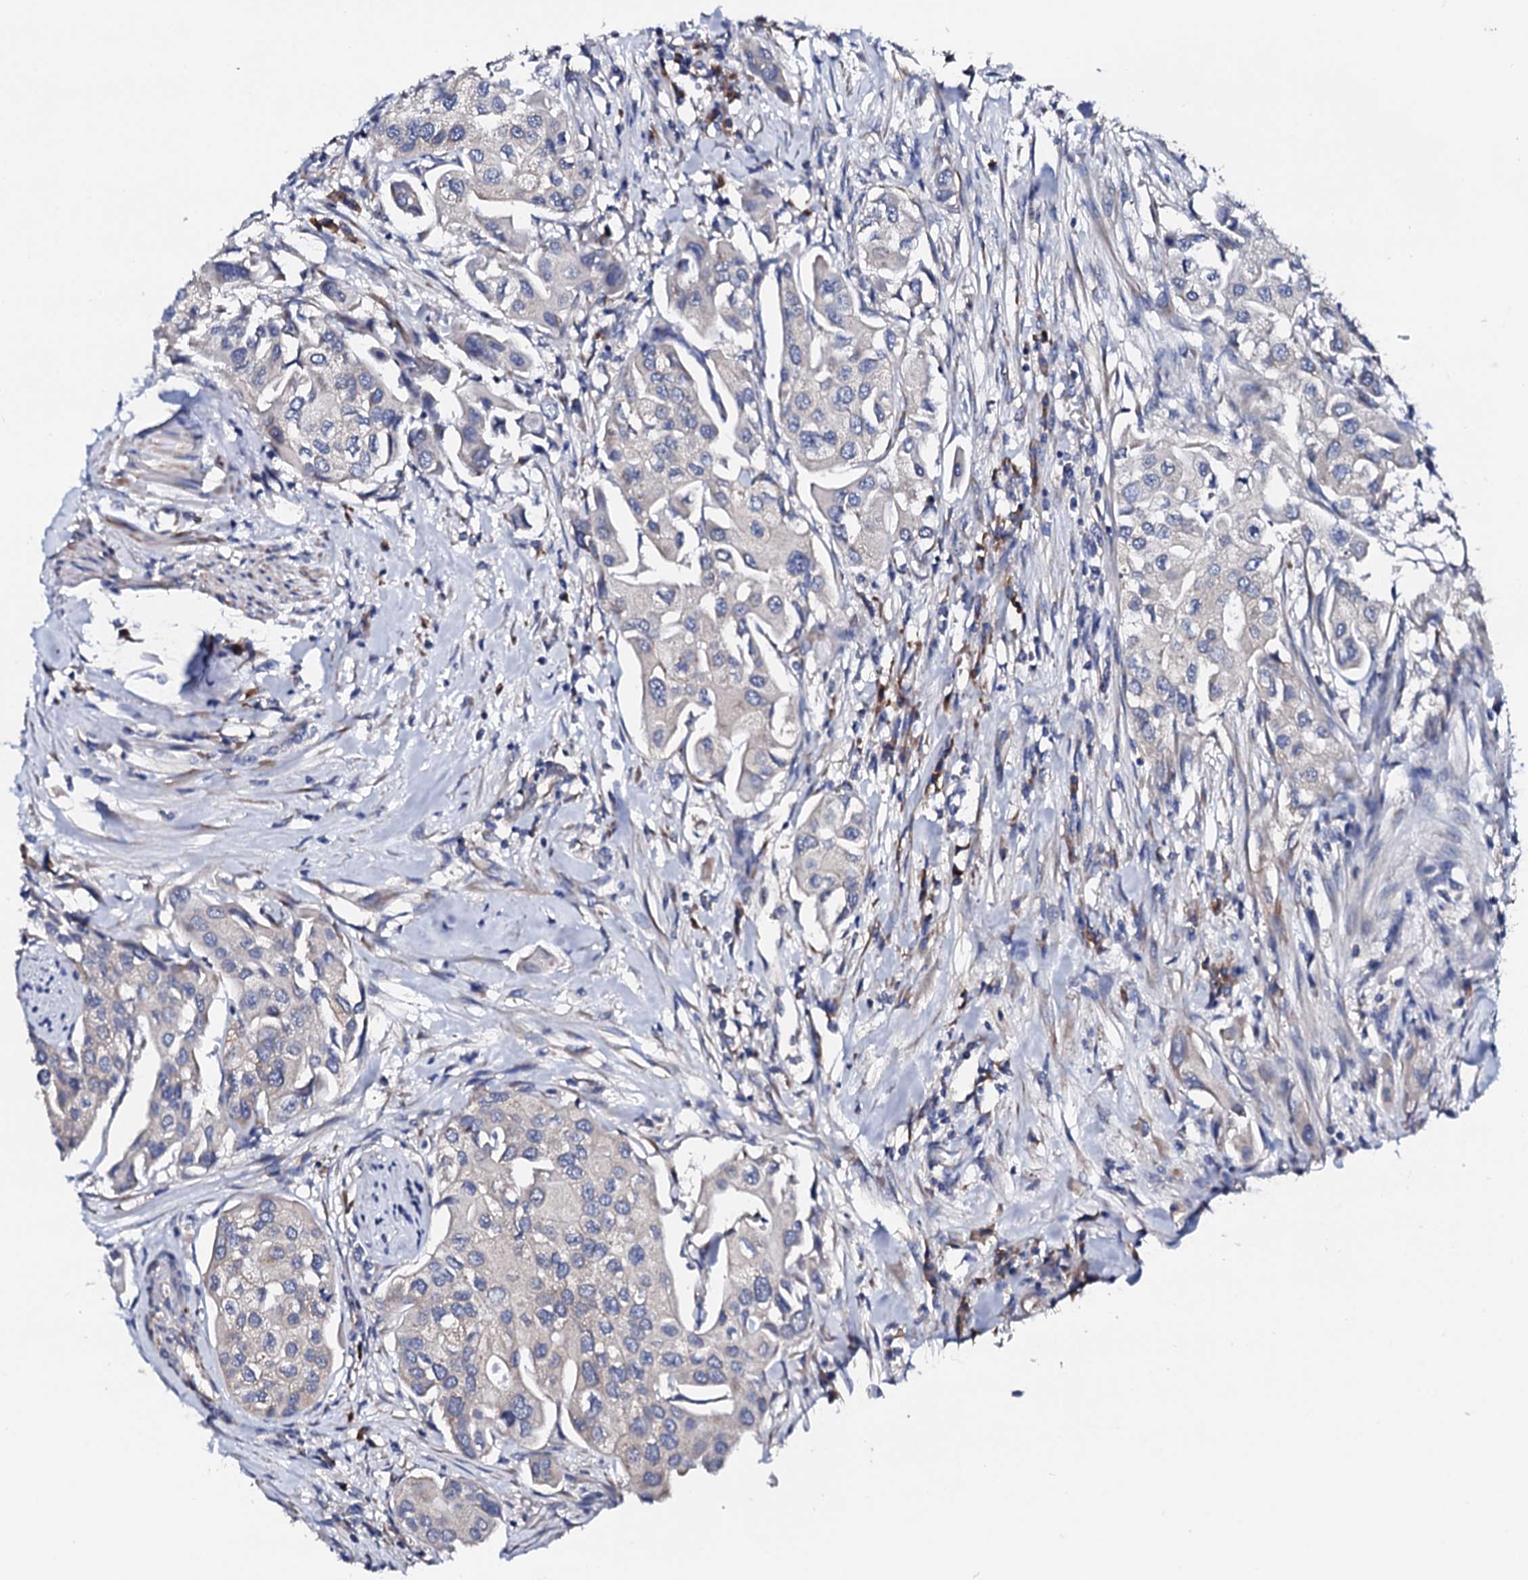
{"staining": {"intensity": "negative", "quantity": "none", "location": "none"}, "tissue": "urothelial cancer", "cell_type": "Tumor cells", "image_type": "cancer", "snomed": [{"axis": "morphology", "description": "Urothelial carcinoma, High grade"}, {"axis": "topography", "description": "Urinary bladder"}], "caption": "Human urothelial cancer stained for a protein using immunohistochemistry reveals no positivity in tumor cells.", "gene": "NUP58", "patient": {"sex": "male", "age": 64}}